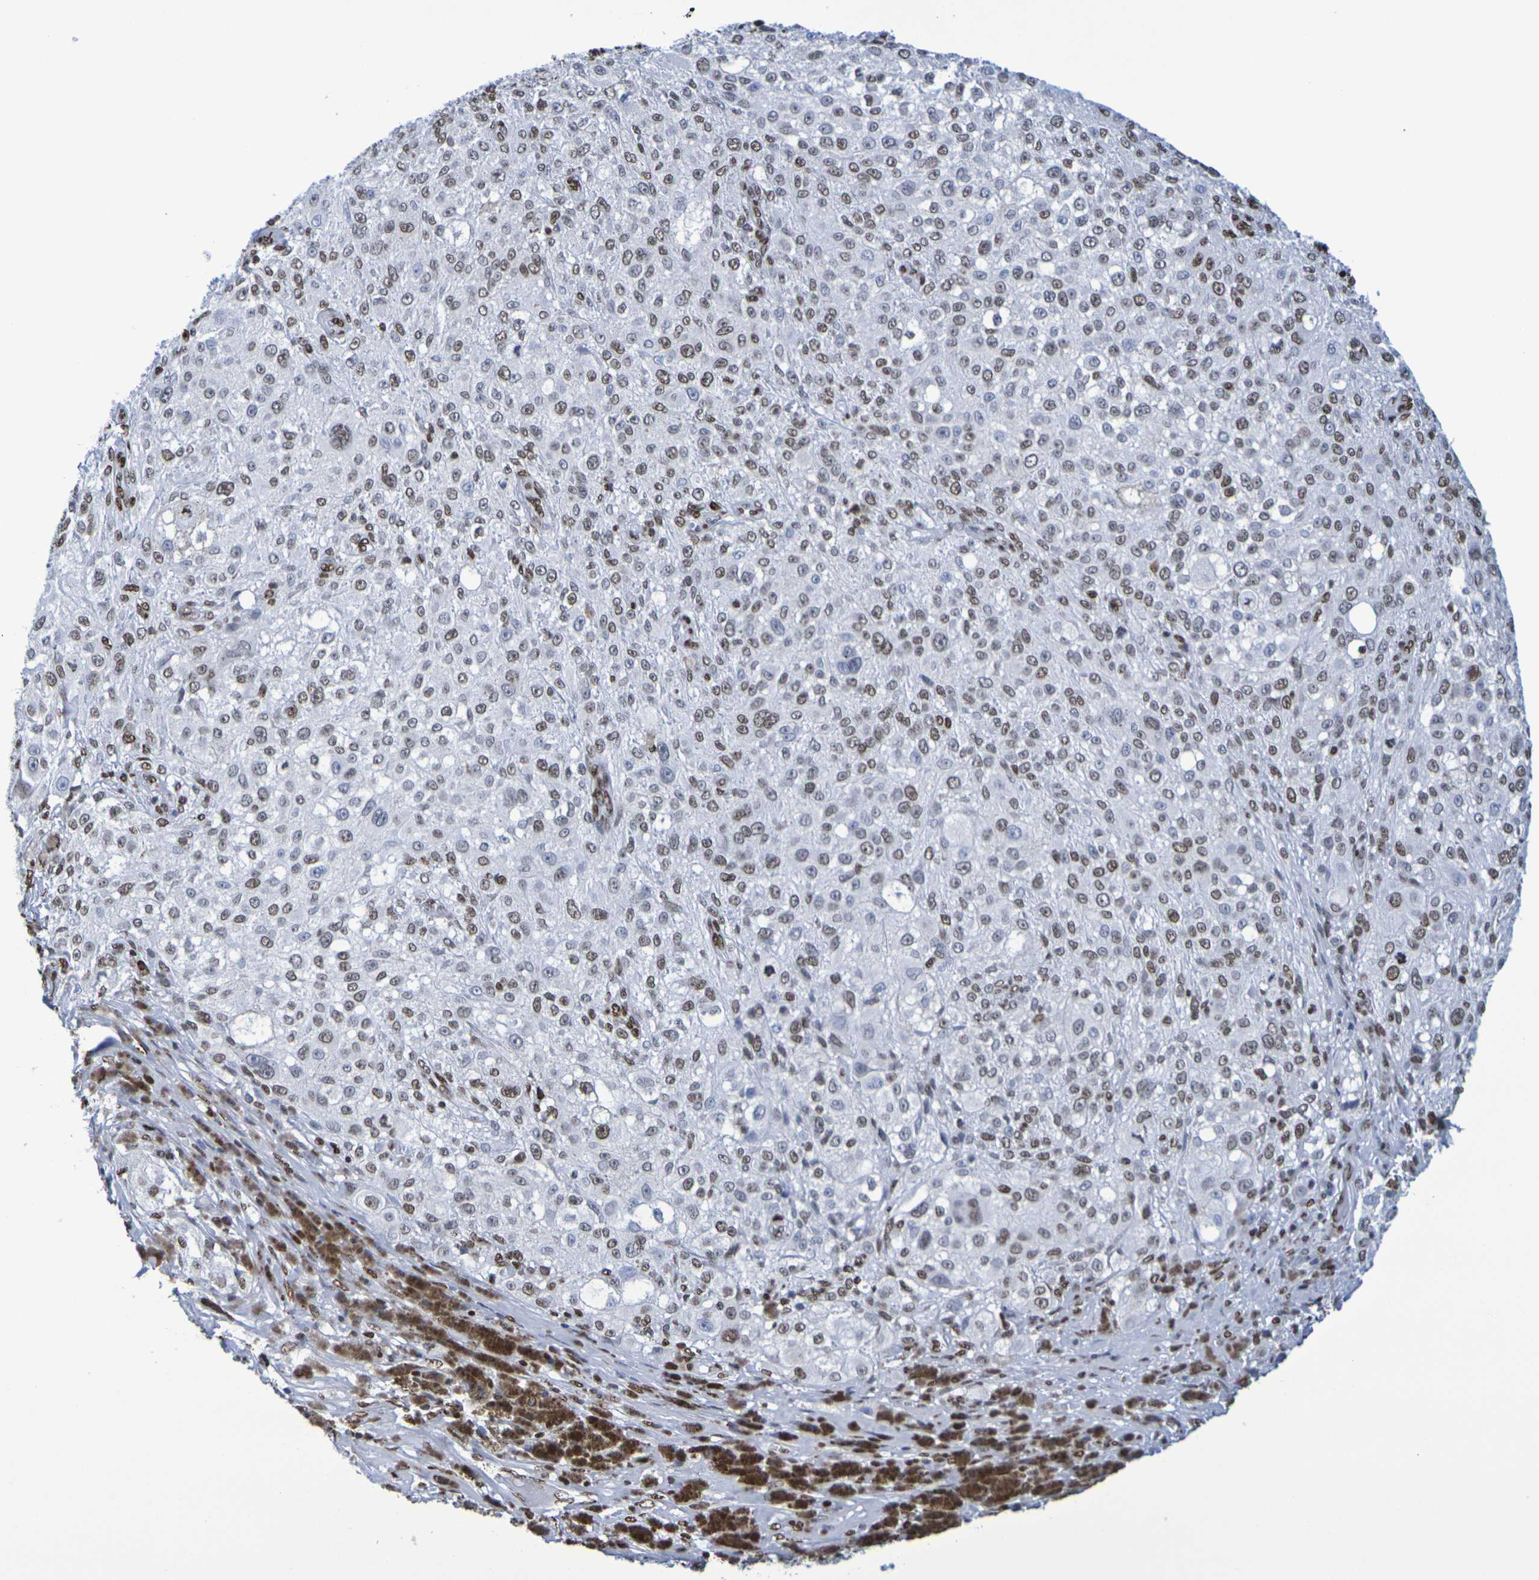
{"staining": {"intensity": "weak", "quantity": "25%-75%", "location": "nuclear"}, "tissue": "melanoma", "cell_type": "Tumor cells", "image_type": "cancer", "snomed": [{"axis": "morphology", "description": "Necrosis, NOS"}, {"axis": "morphology", "description": "Malignant melanoma, NOS"}, {"axis": "topography", "description": "Skin"}], "caption": "IHC staining of malignant melanoma, which demonstrates low levels of weak nuclear staining in approximately 25%-75% of tumor cells indicating weak nuclear protein staining. The staining was performed using DAB (3,3'-diaminobenzidine) (brown) for protein detection and nuclei were counterstained in hematoxylin (blue).", "gene": "H1-5", "patient": {"sex": "female", "age": 87}}